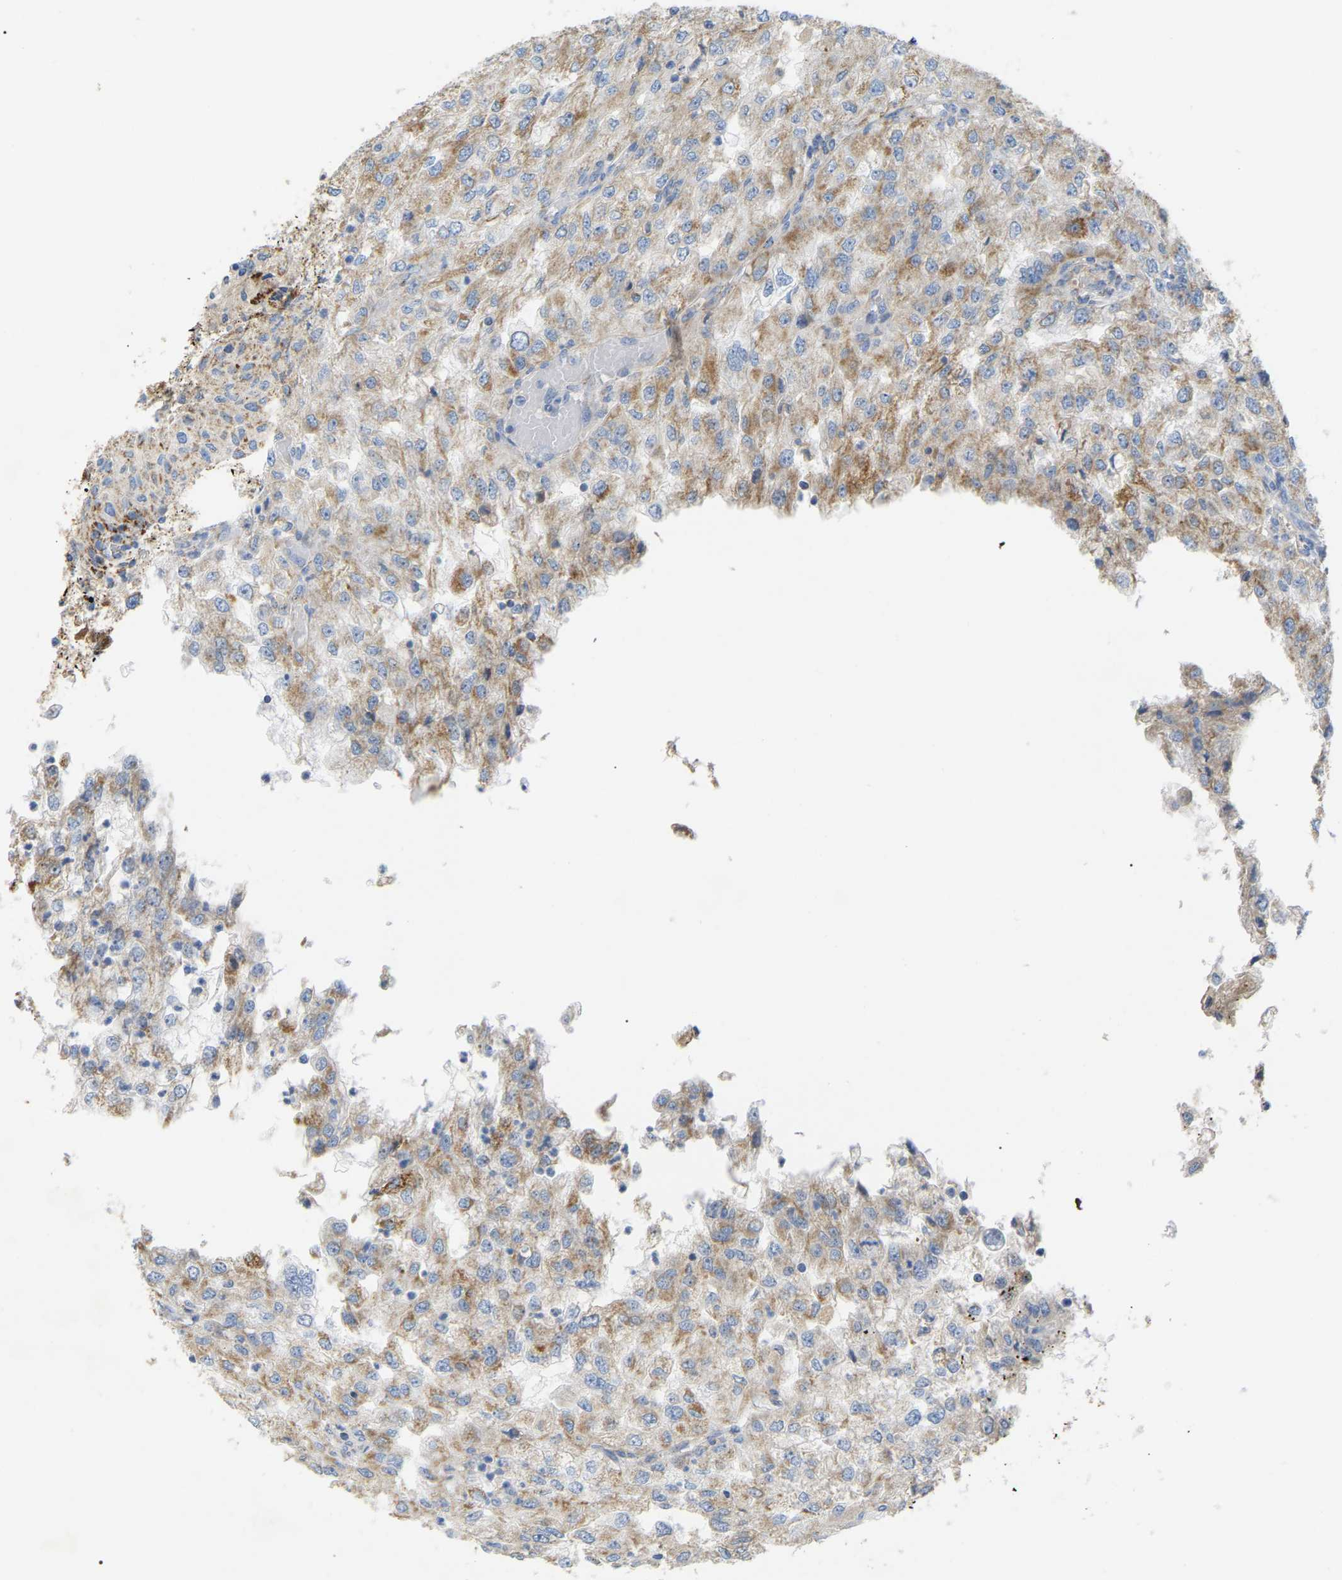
{"staining": {"intensity": "moderate", "quantity": ">75%", "location": "cytoplasmic/membranous"}, "tissue": "renal cancer", "cell_type": "Tumor cells", "image_type": "cancer", "snomed": [{"axis": "morphology", "description": "Adenocarcinoma, NOS"}, {"axis": "topography", "description": "Kidney"}], "caption": "A medium amount of moderate cytoplasmic/membranous positivity is appreciated in approximately >75% of tumor cells in renal adenocarcinoma tissue.", "gene": "HIBADH", "patient": {"sex": "female", "age": 54}}